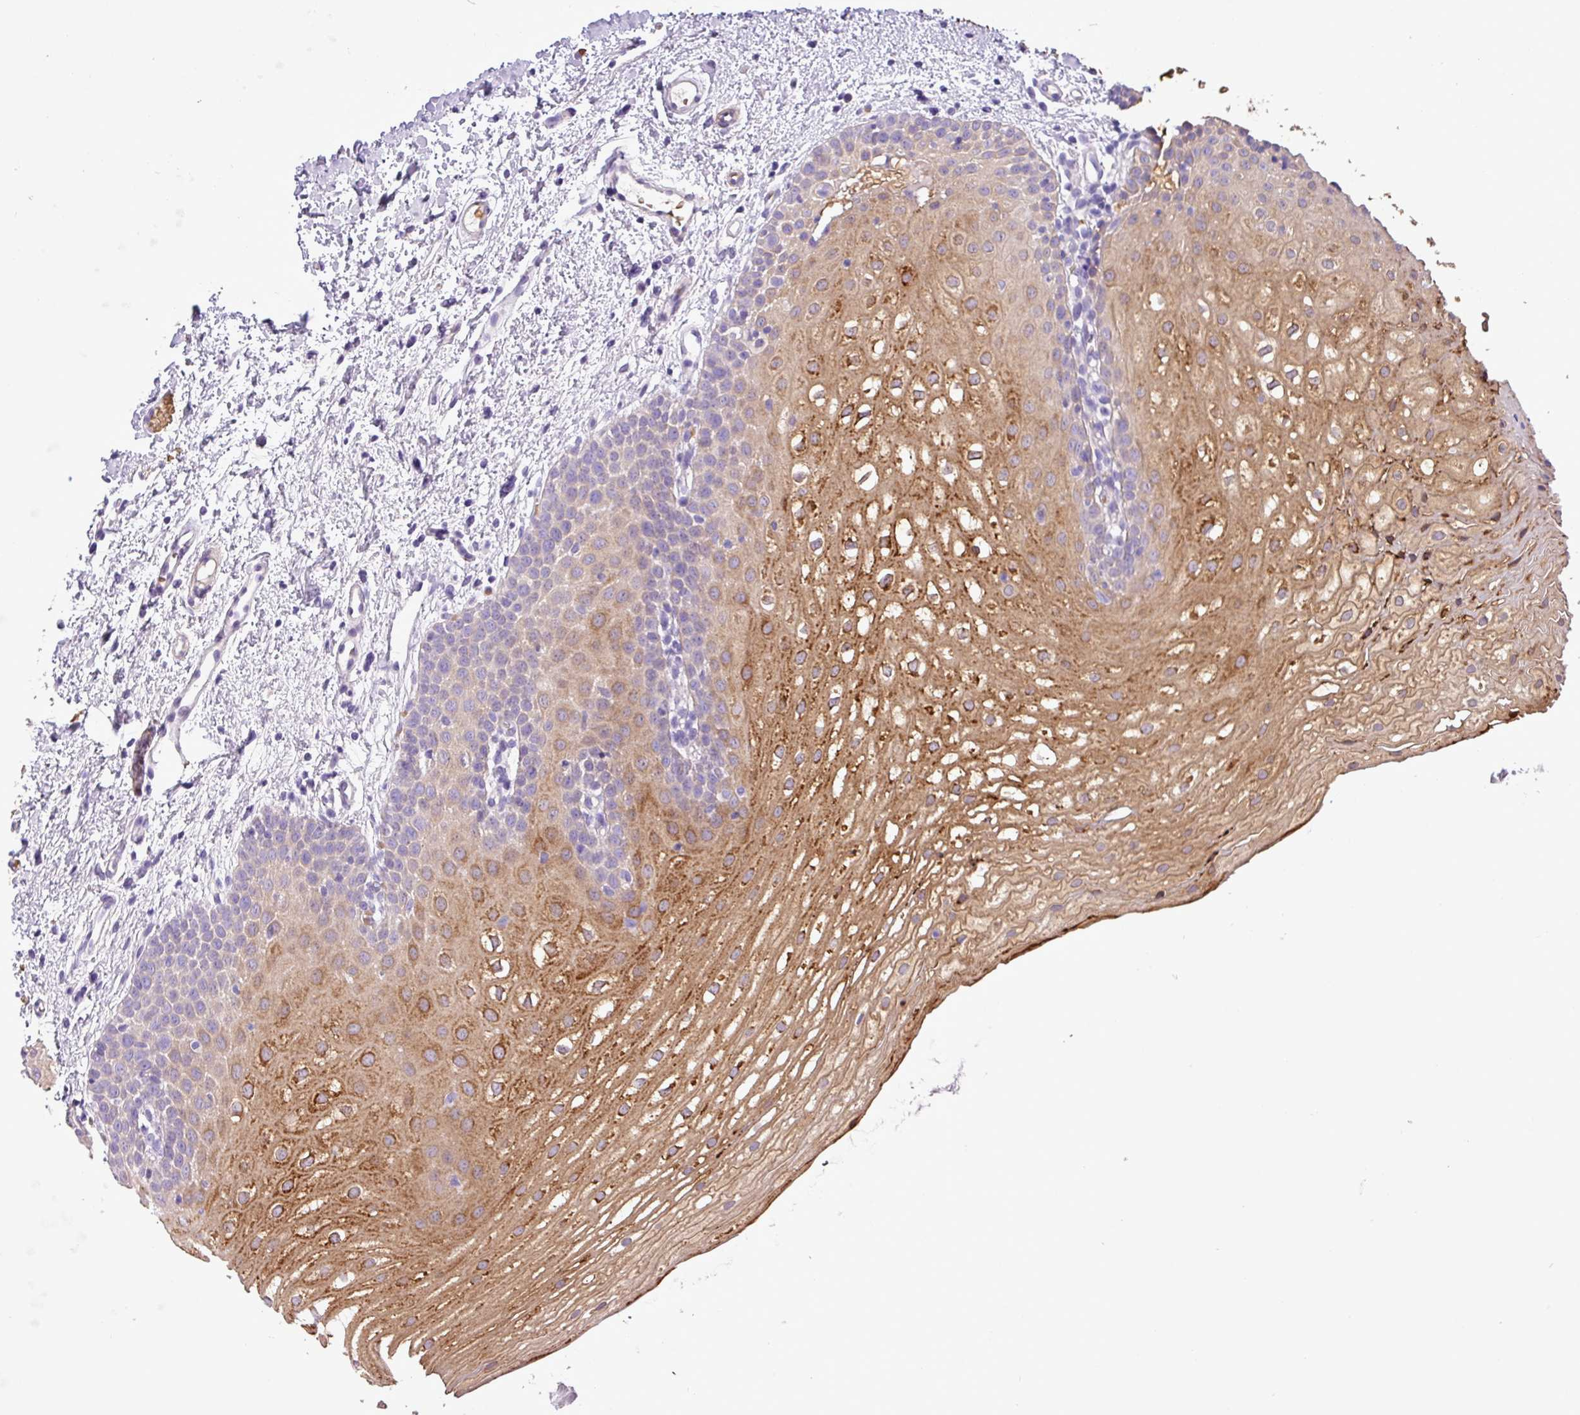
{"staining": {"intensity": "moderate", "quantity": "<25%", "location": "cytoplasmic/membranous"}, "tissue": "oral mucosa", "cell_type": "Squamous epithelial cells", "image_type": "normal", "snomed": [{"axis": "morphology", "description": "Normal tissue, NOS"}, {"axis": "topography", "description": "Oral tissue"}], "caption": "Protein staining by immunohistochemistry (IHC) reveals moderate cytoplasmic/membranous positivity in about <25% of squamous epithelial cells in benign oral mucosa.", "gene": "MGAT4B", "patient": {"sex": "female", "age": 54}}